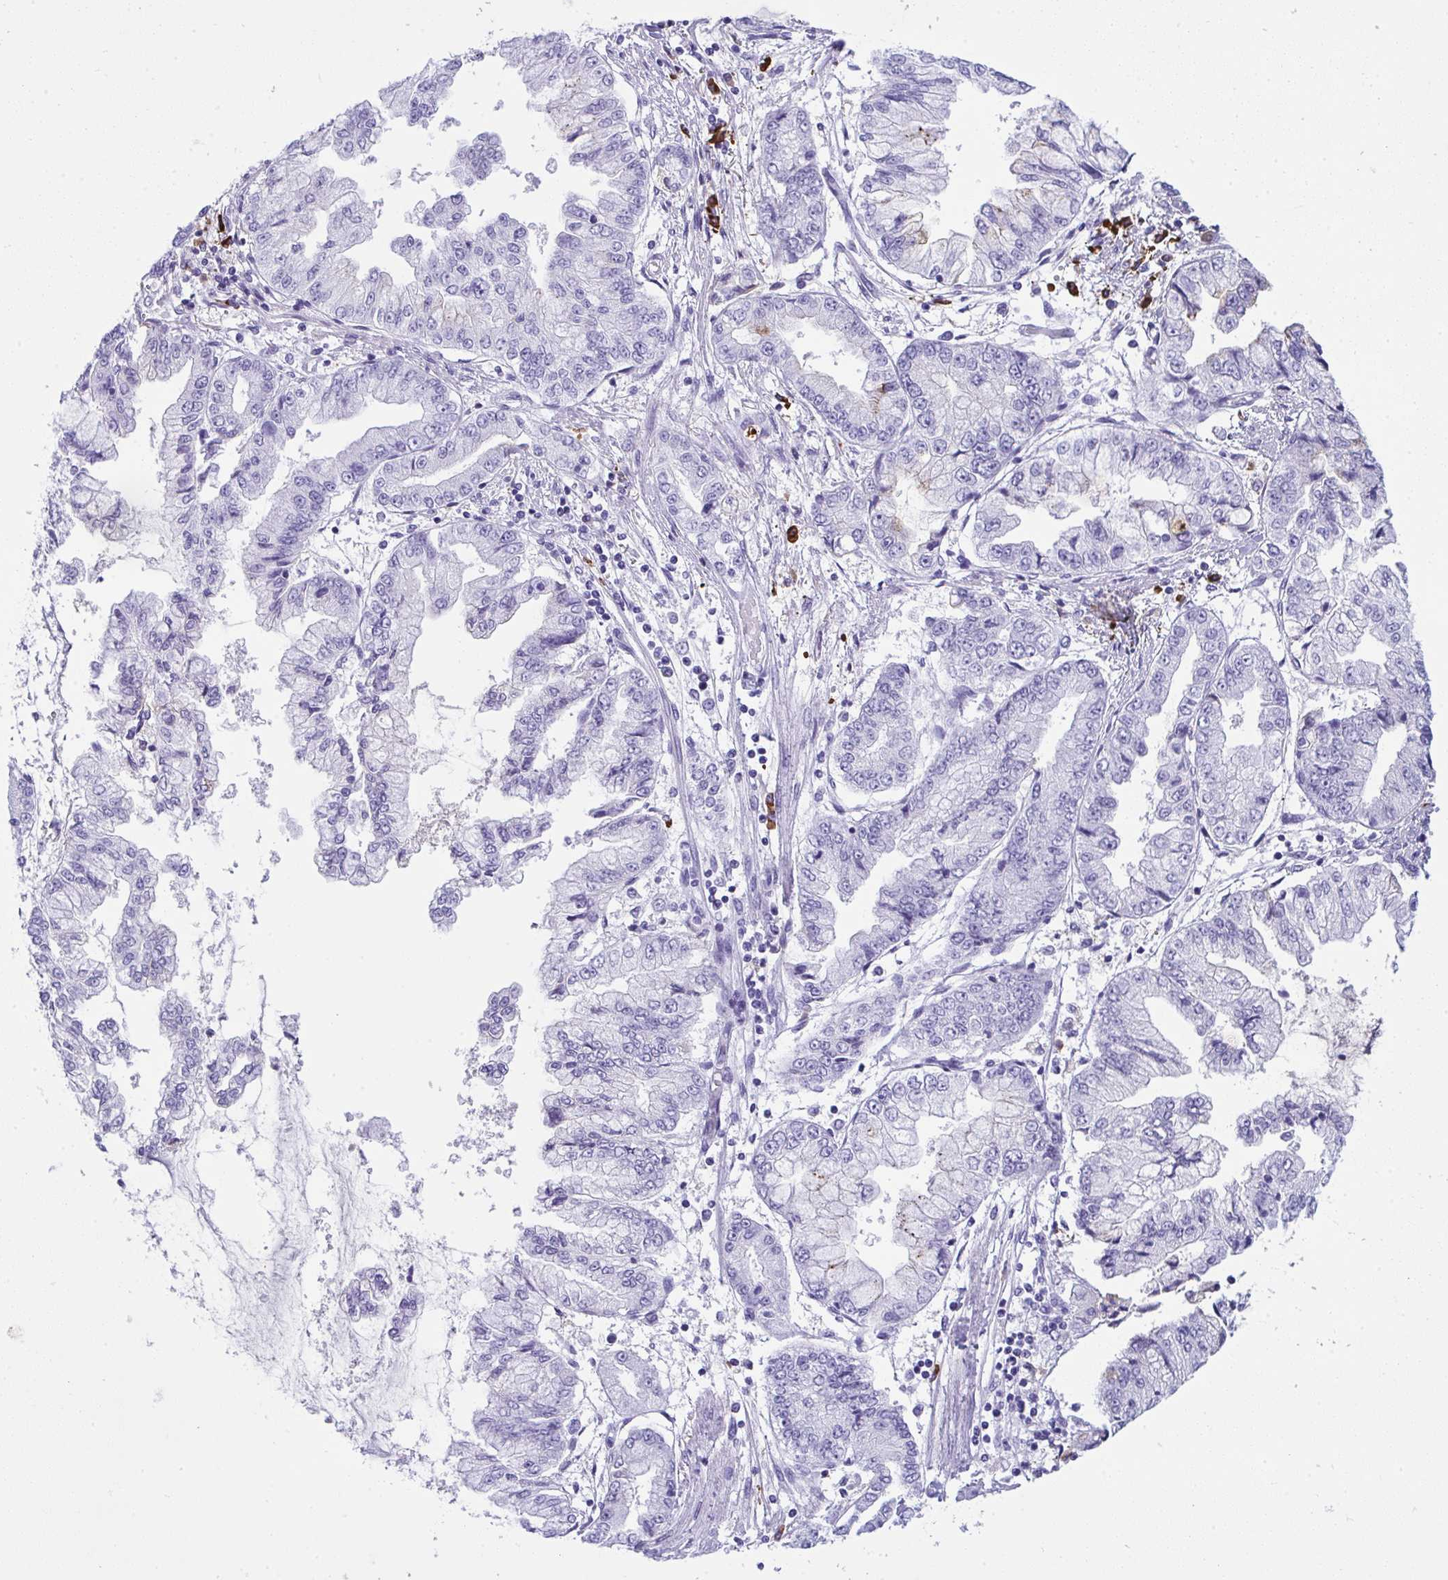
{"staining": {"intensity": "negative", "quantity": "none", "location": "none"}, "tissue": "stomach cancer", "cell_type": "Tumor cells", "image_type": "cancer", "snomed": [{"axis": "morphology", "description": "Adenocarcinoma, NOS"}, {"axis": "topography", "description": "Stomach, upper"}], "caption": "Immunohistochemistry of human adenocarcinoma (stomach) demonstrates no staining in tumor cells.", "gene": "JCHAIN", "patient": {"sex": "female", "age": 74}}